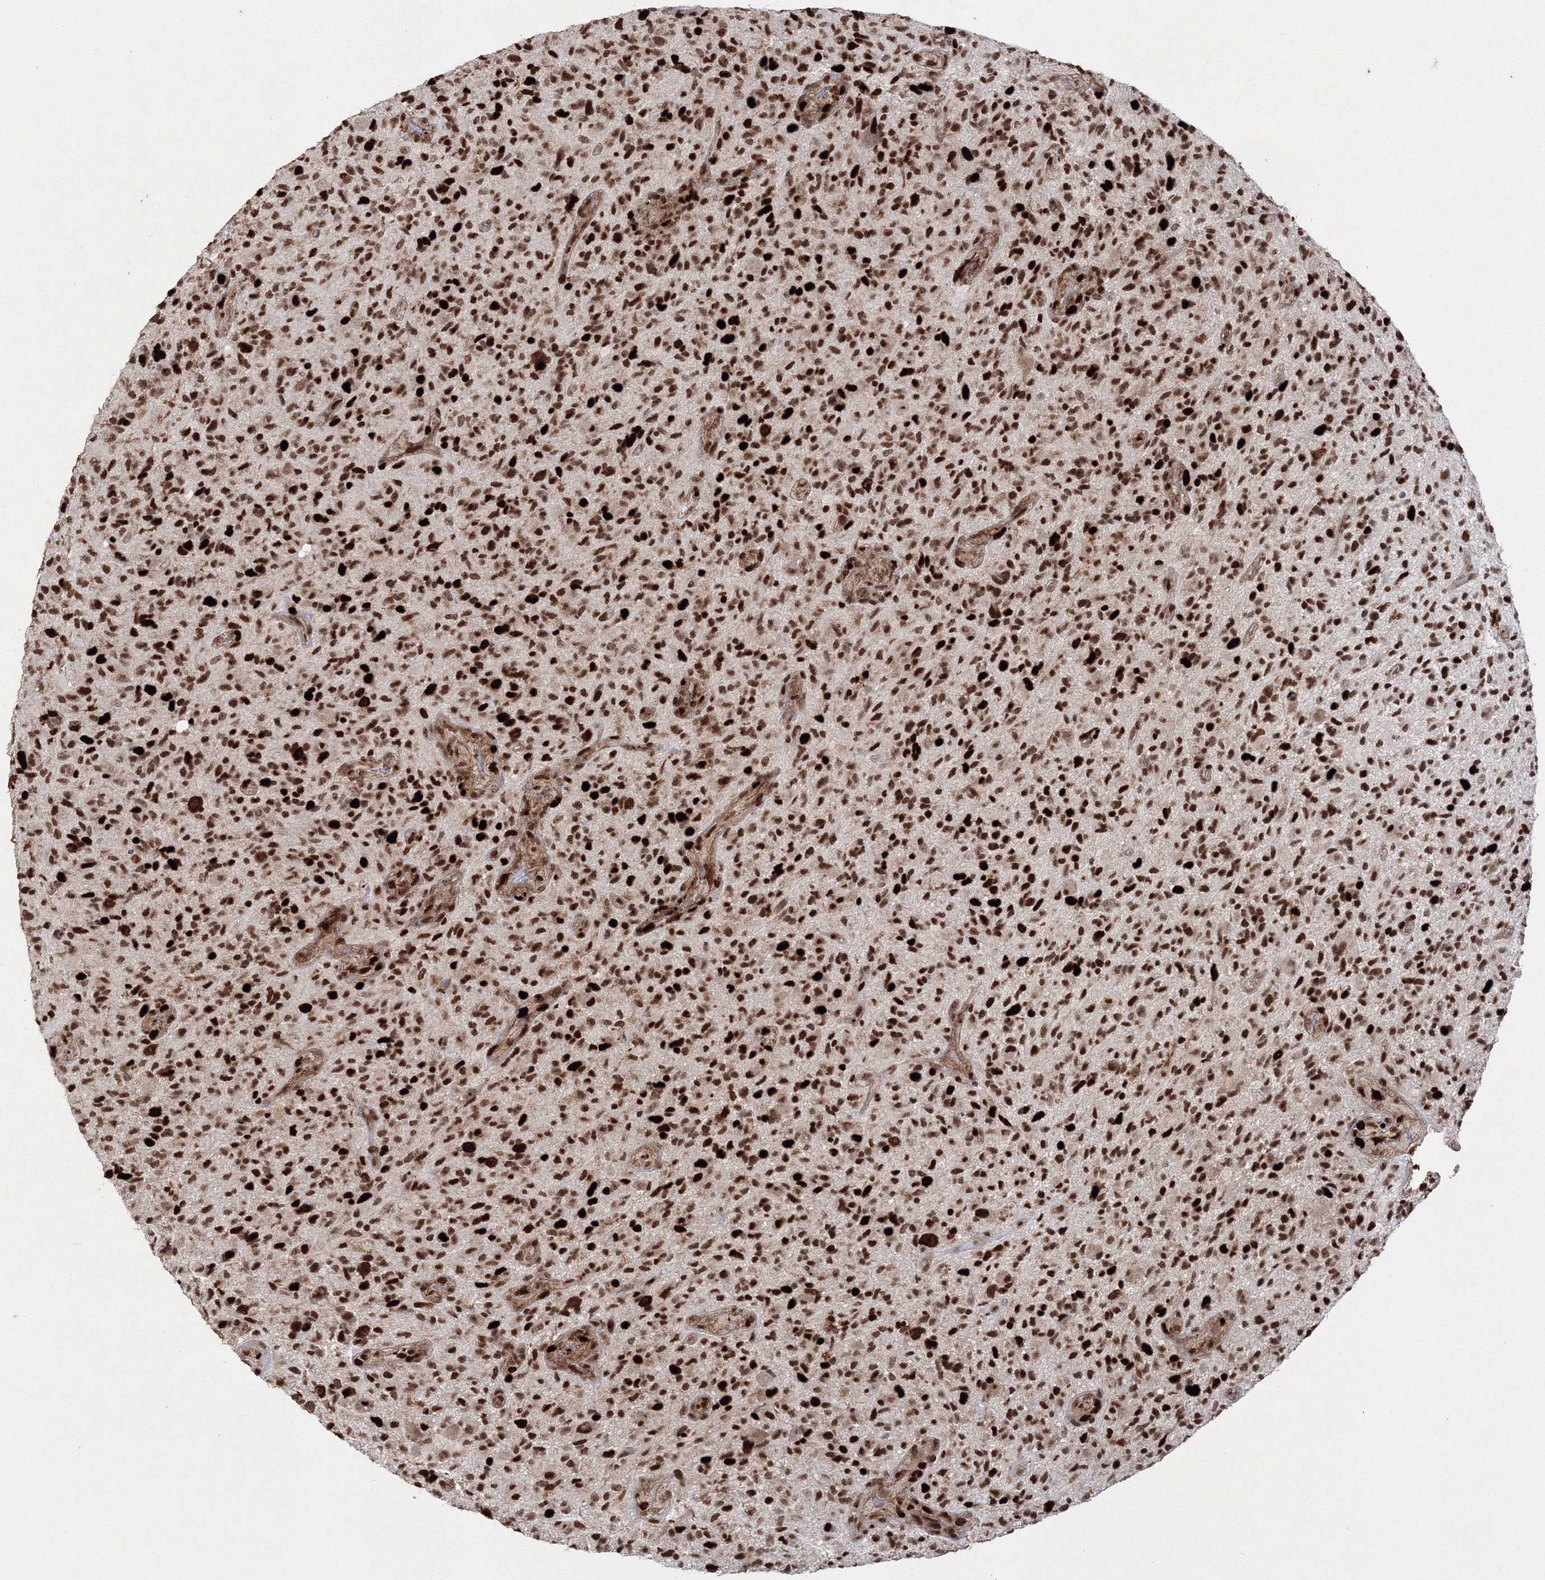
{"staining": {"intensity": "strong", "quantity": ">75%", "location": "nuclear"}, "tissue": "glioma", "cell_type": "Tumor cells", "image_type": "cancer", "snomed": [{"axis": "morphology", "description": "Glioma, malignant, High grade"}, {"axis": "topography", "description": "Brain"}], "caption": "Tumor cells demonstrate high levels of strong nuclear expression in about >75% of cells in human malignant glioma (high-grade).", "gene": "LIG1", "patient": {"sex": "male", "age": 47}}